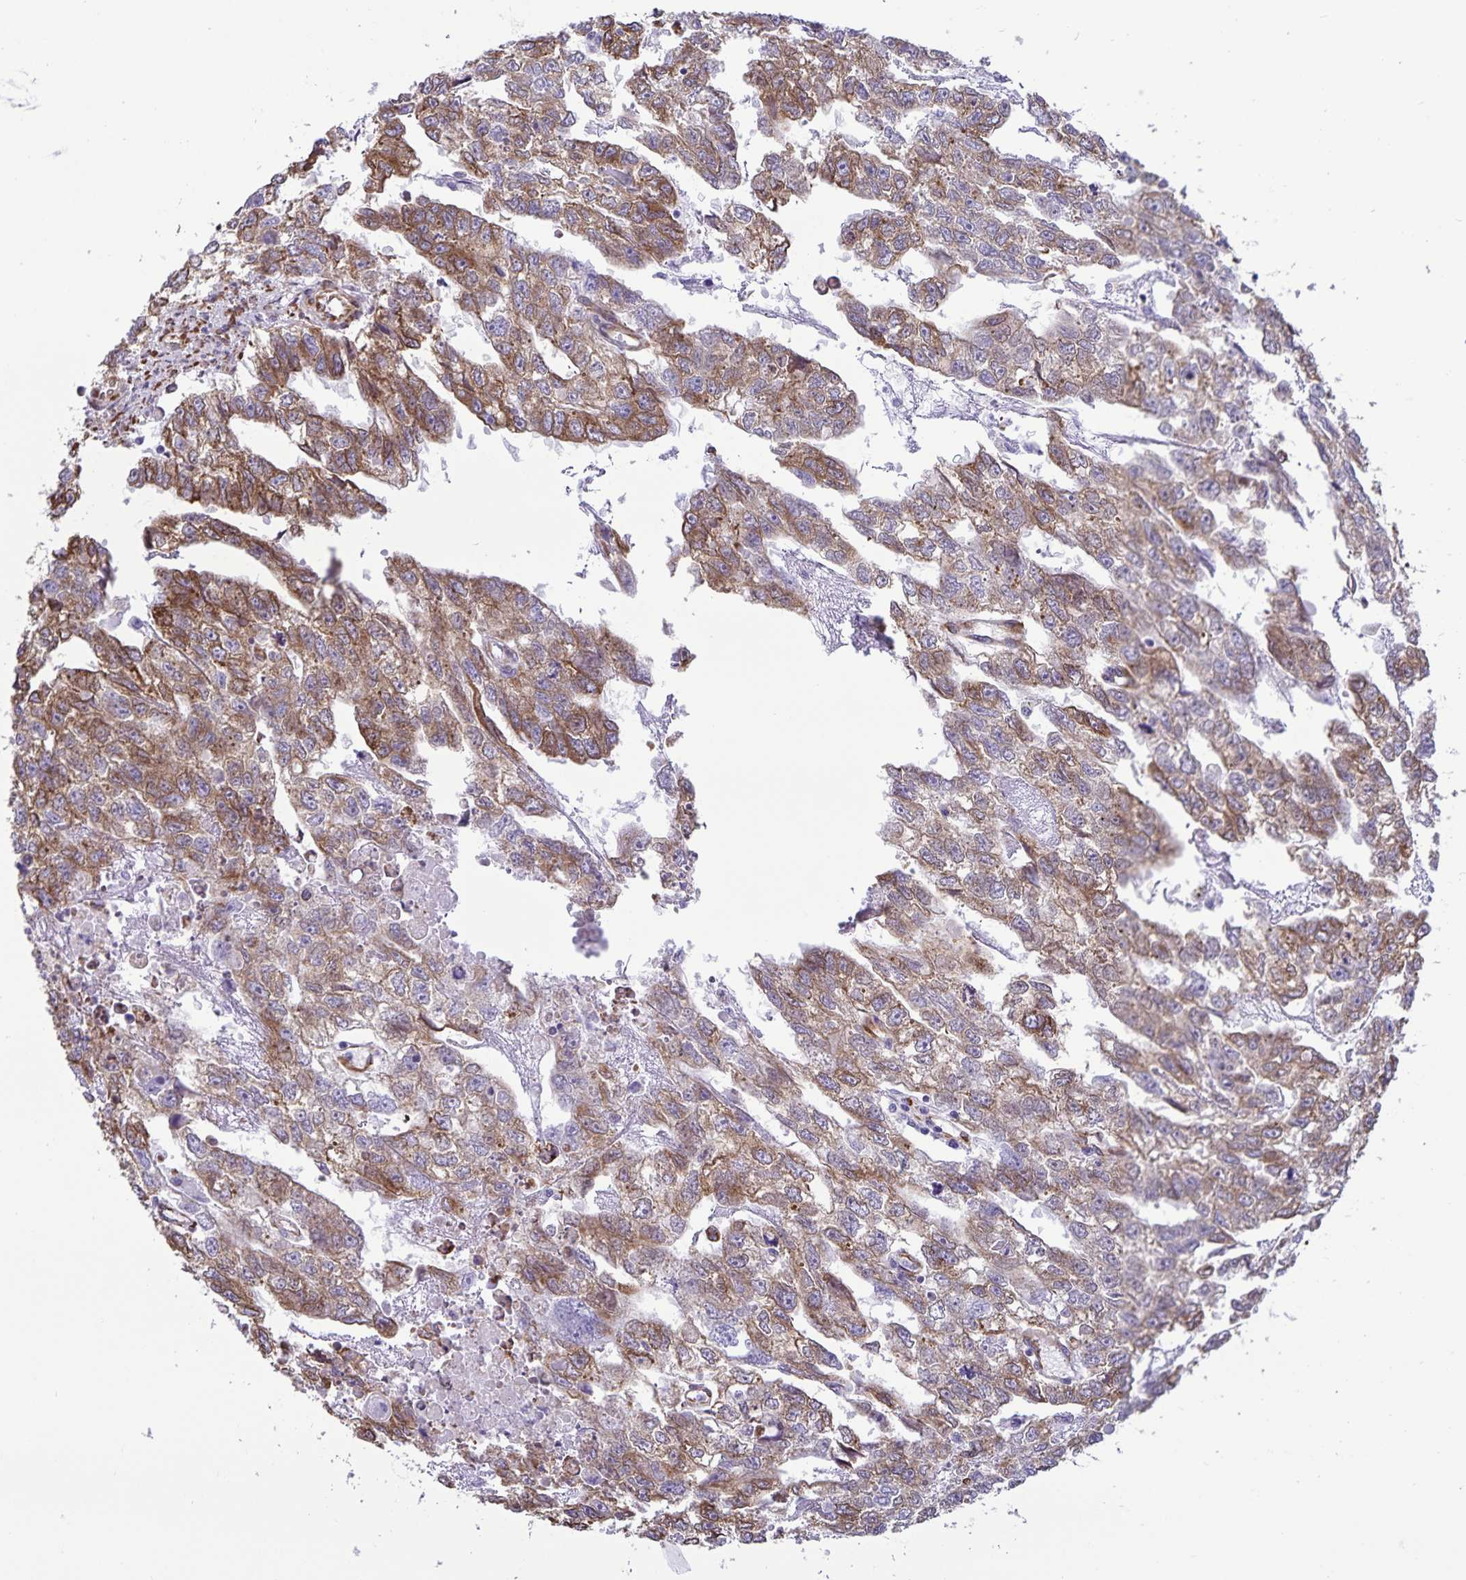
{"staining": {"intensity": "moderate", "quantity": ">75%", "location": "cytoplasmic/membranous"}, "tissue": "testis cancer", "cell_type": "Tumor cells", "image_type": "cancer", "snomed": [{"axis": "morphology", "description": "Carcinoma, Embryonal, NOS"}, {"axis": "morphology", "description": "Teratoma, malignant, NOS"}, {"axis": "topography", "description": "Testis"}], "caption": "The micrograph demonstrates staining of testis cancer (teratoma (malignant)), revealing moderate cytoplasmic/membranous protein positivity (brown color) within tumor cells.", "gene": "RCN1", "patient": {"sex": "male", "age": 44}}